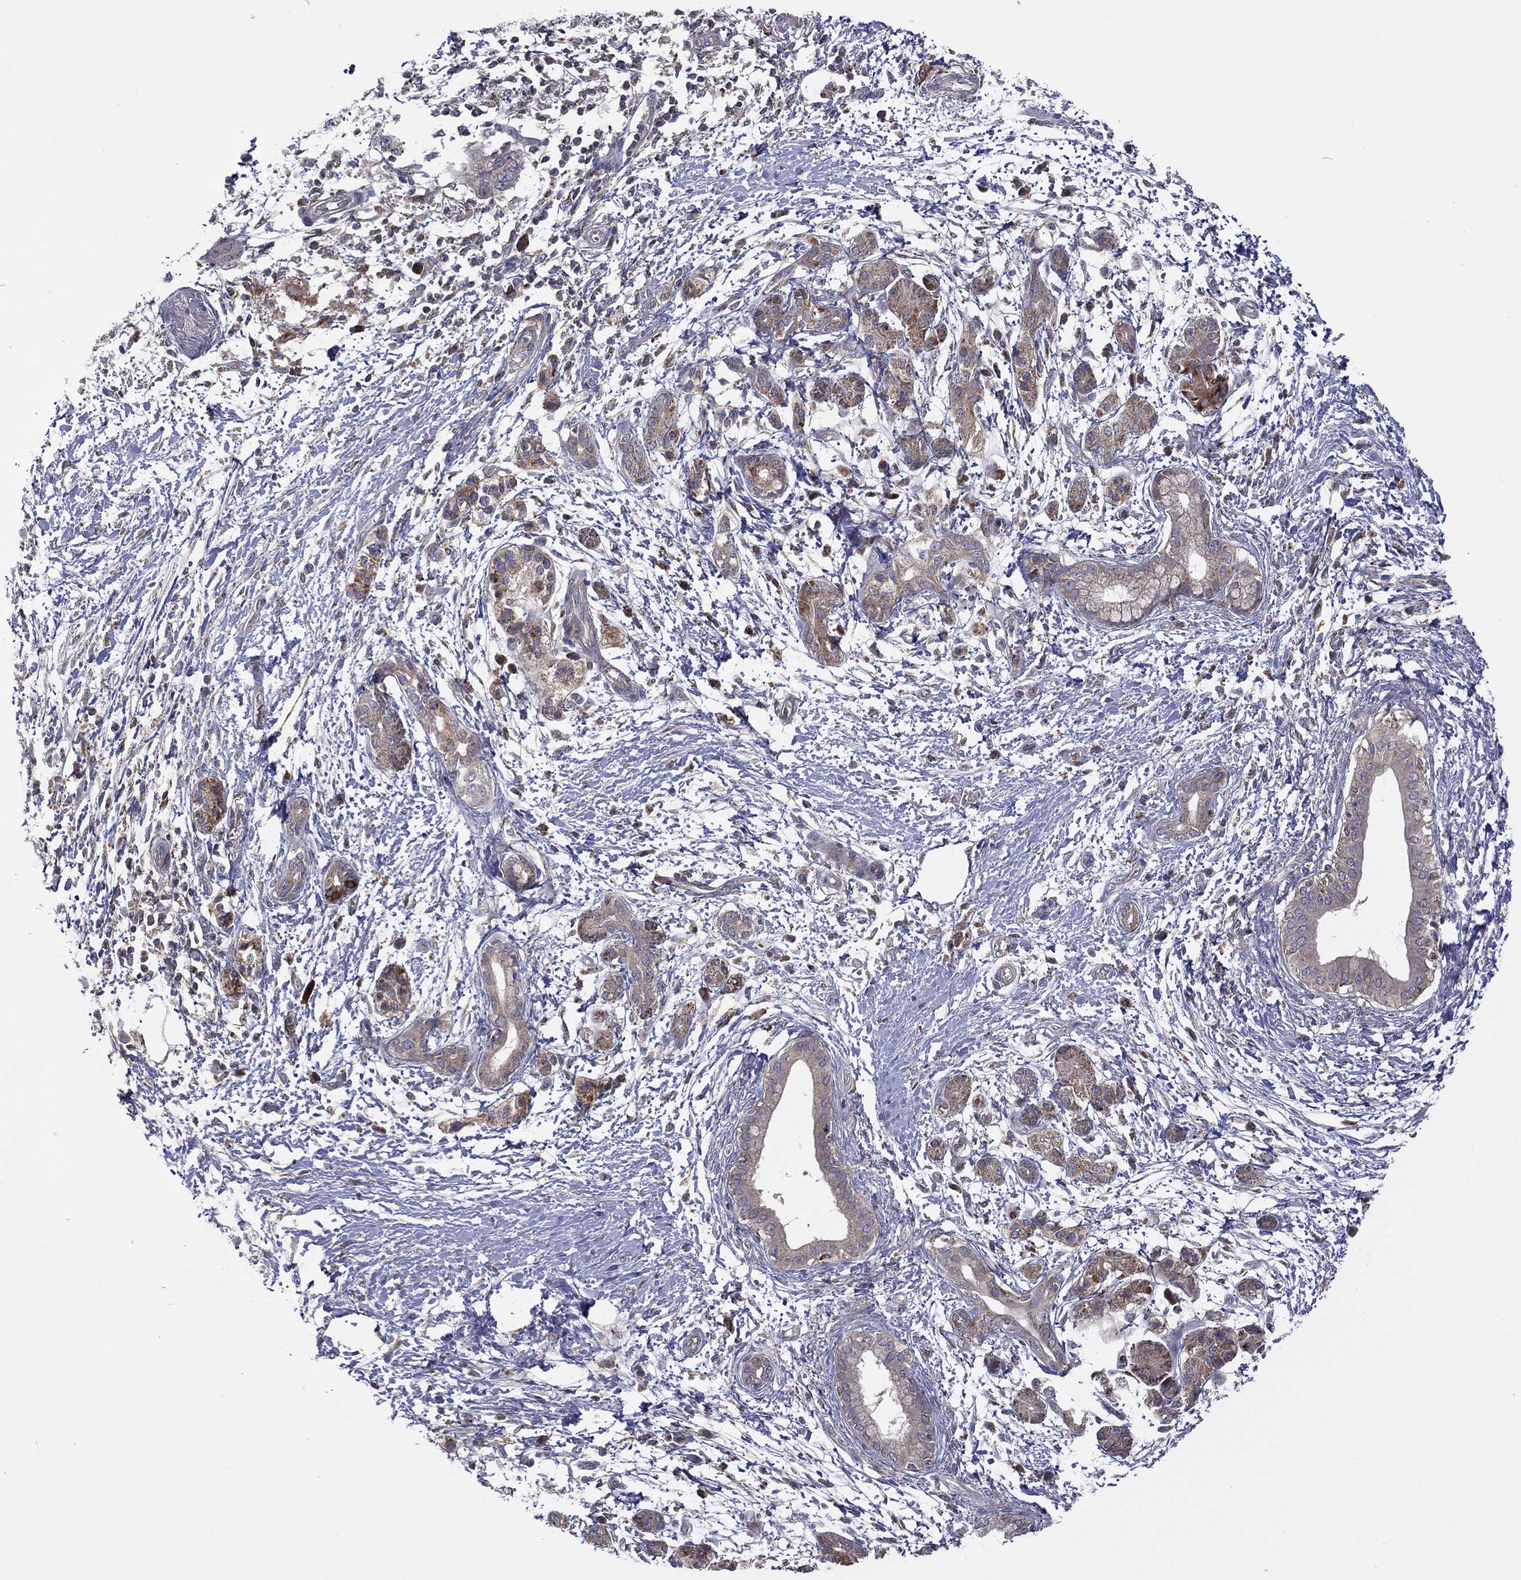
{"staining": {"intensity": "moderate", "quantity": "25%-75%", "location": "cytoplasmic/membranous"}, "tissue": "pancreatic cancer", "cell_type": "Tumor cells", "image_type": "cancer", "snomed": [{"axis": "morphology", "description": "Adenocarcinoma, NOS"}, {"axis": "topography", "description": "Pancreas"}], "caption": "Protein staining by immunohistochemistry (IHC) shows moderate cytoplasmic/membranous staining in approximately 25%-75% of tumor cells in pancreatic cancer (adenocarcinoma).", "gene": "STARD3", "patient": {"sex": "female", "age": 72}}